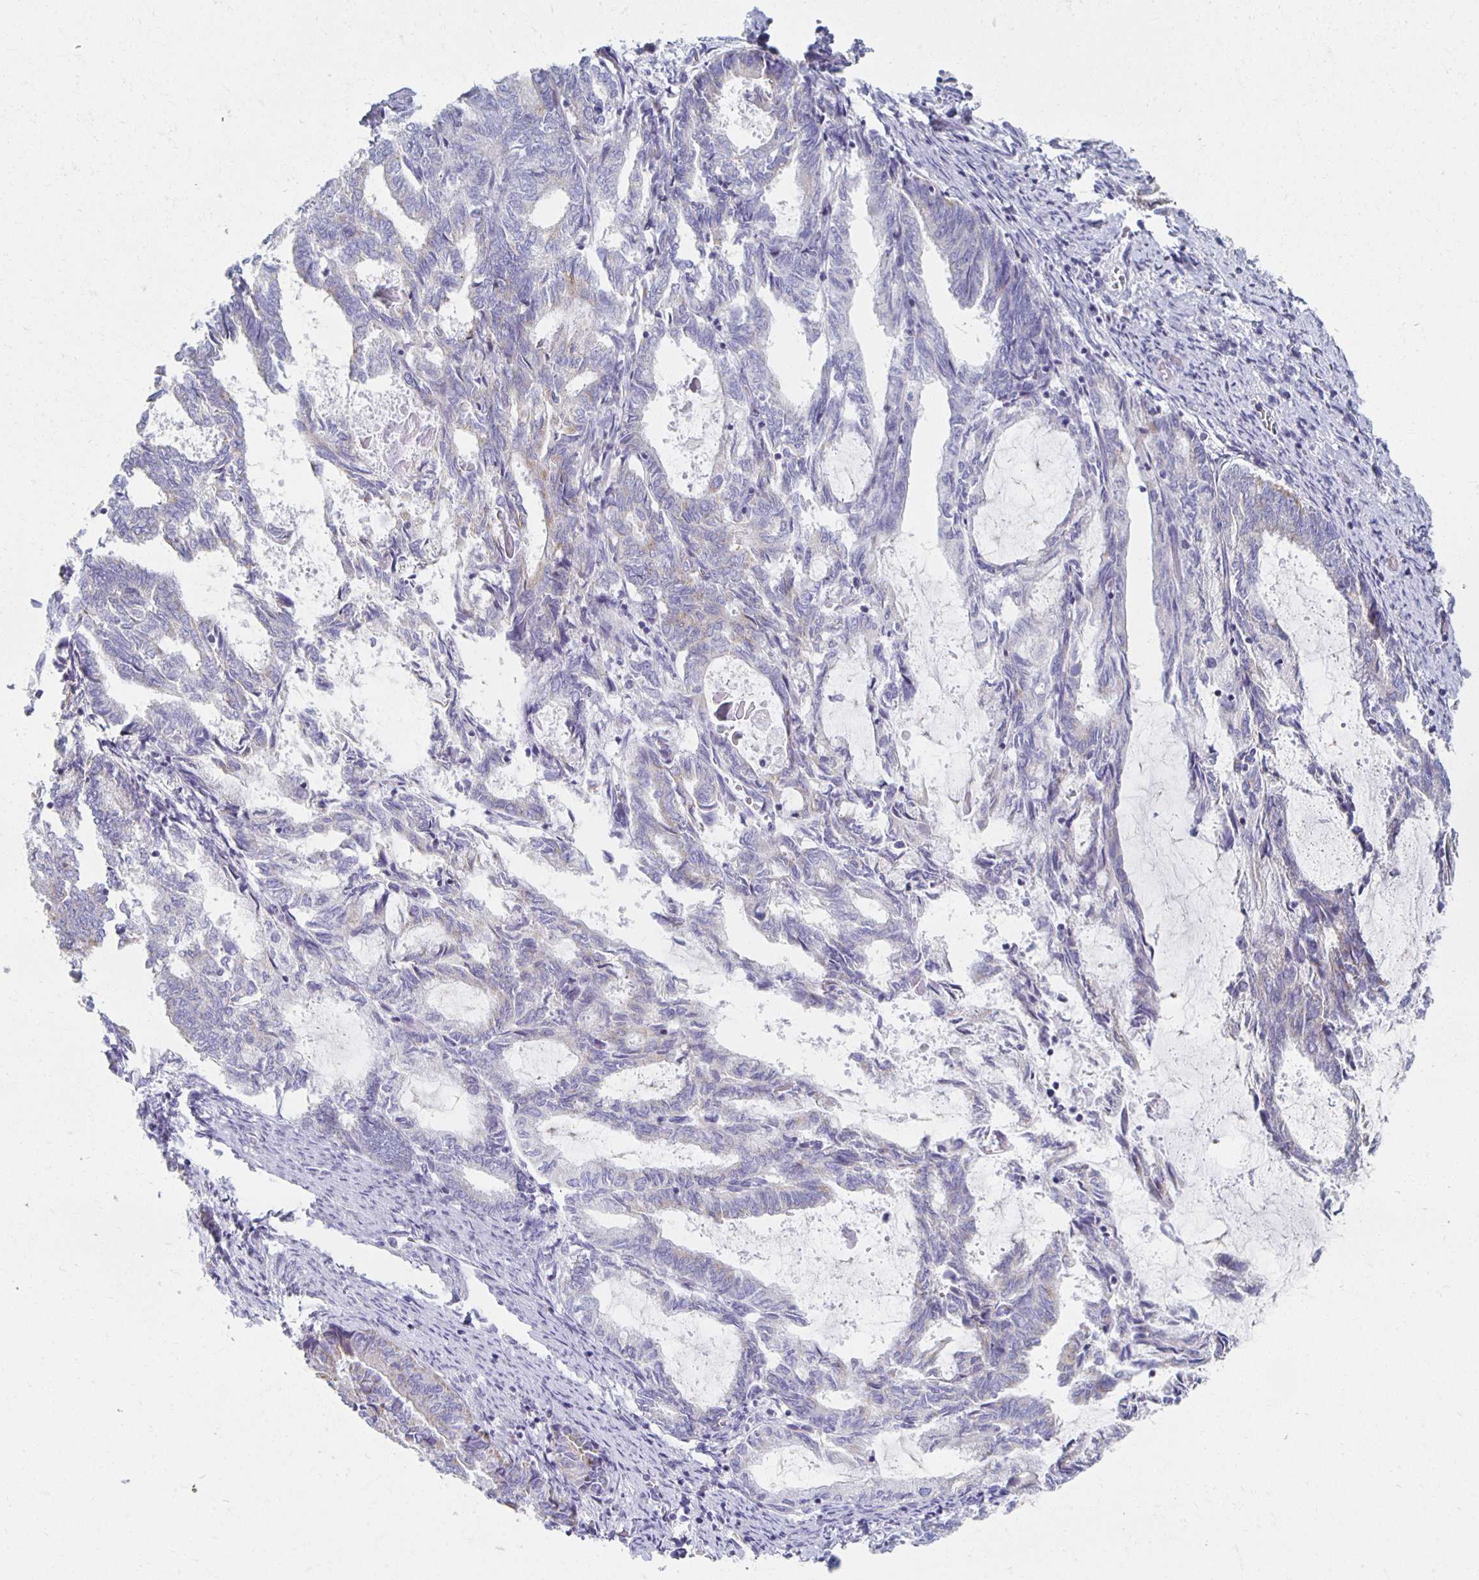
{"staining": {"intensity": "weak", "quantity": "<25%", "location": "cytoplasmic/membranous"}, "tissue": "endometrial cancer", "cell_type": "Tumor cells", "image_type": "cancer", "snomed": [{"axis": "morphology", "description": "Adenocarcinoma, NOS"}, {"axis": "topography", "description": "Endometrium"}], "caption": "An immunohistochemistry (IHC) image of endometrial cancer is shown. There is no staining in tumor cells of endometrial cancer.", "gene": "TEX44", "patient": {"sex": "female", "age": 80}}